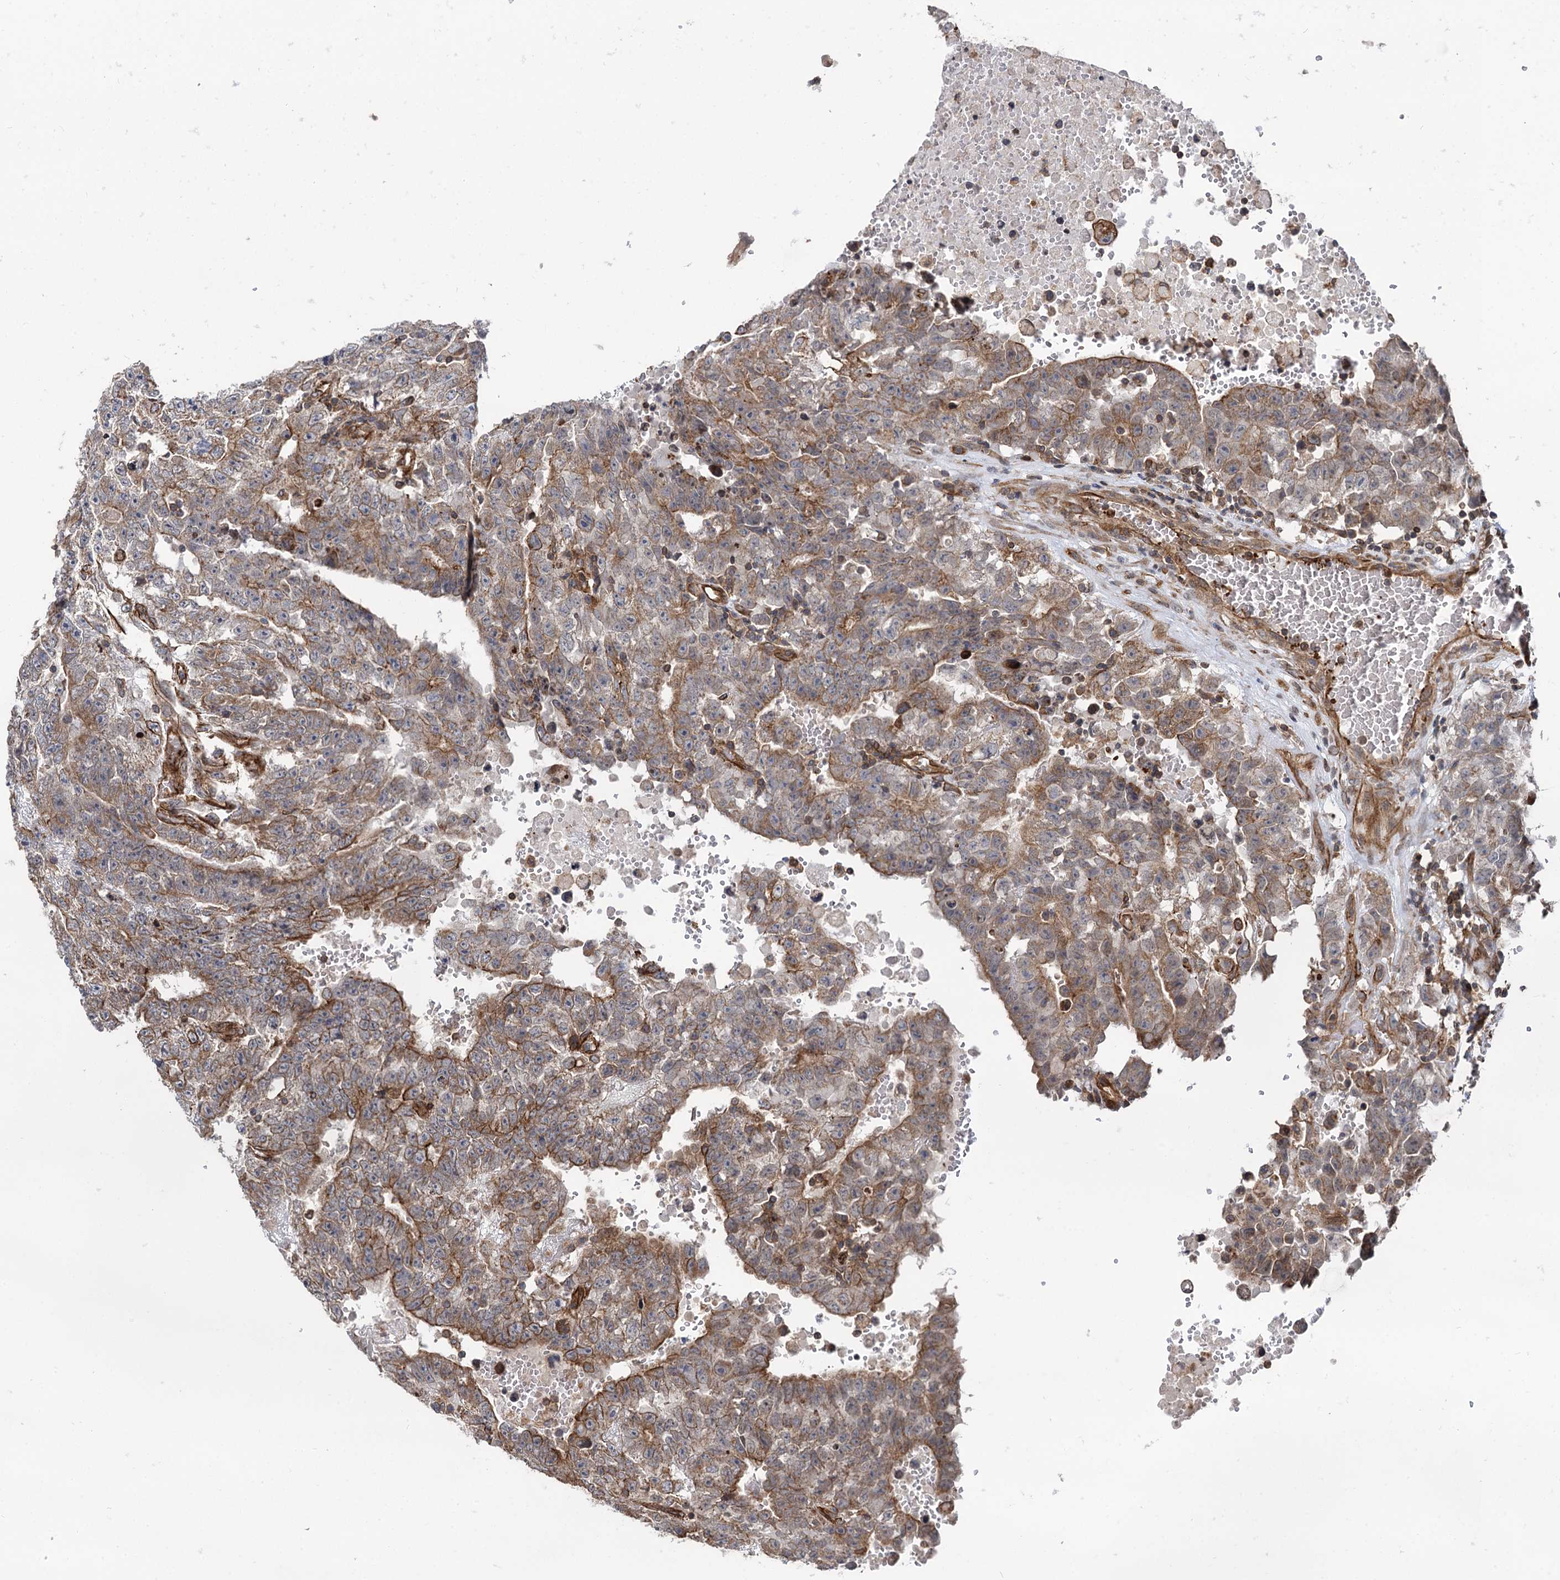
{"staining": {"intensity": "moderate", "quantity": "25%-75%", "location": "cytoplasmic/membranous"}, "tissue": "testis cancer", "cell_type": "Tumor cells", "image_type": "cancer", "snomed": [{"axis": "morphology", "description": "Carcinoma, Embryonal, NOS"}, {"axis": "topography", "description": "Testis"}], "caption": "Protein staining of embryonal carcinoma (testis) tissue shows moderate cytoplasmic/membranous staining in approximately 25%-75% of tumor cells. The protein is shown in brown color, while the nuclei are stained blue.", "gene": "SVIP", "patient": {"sex": "male", "age": 25}}